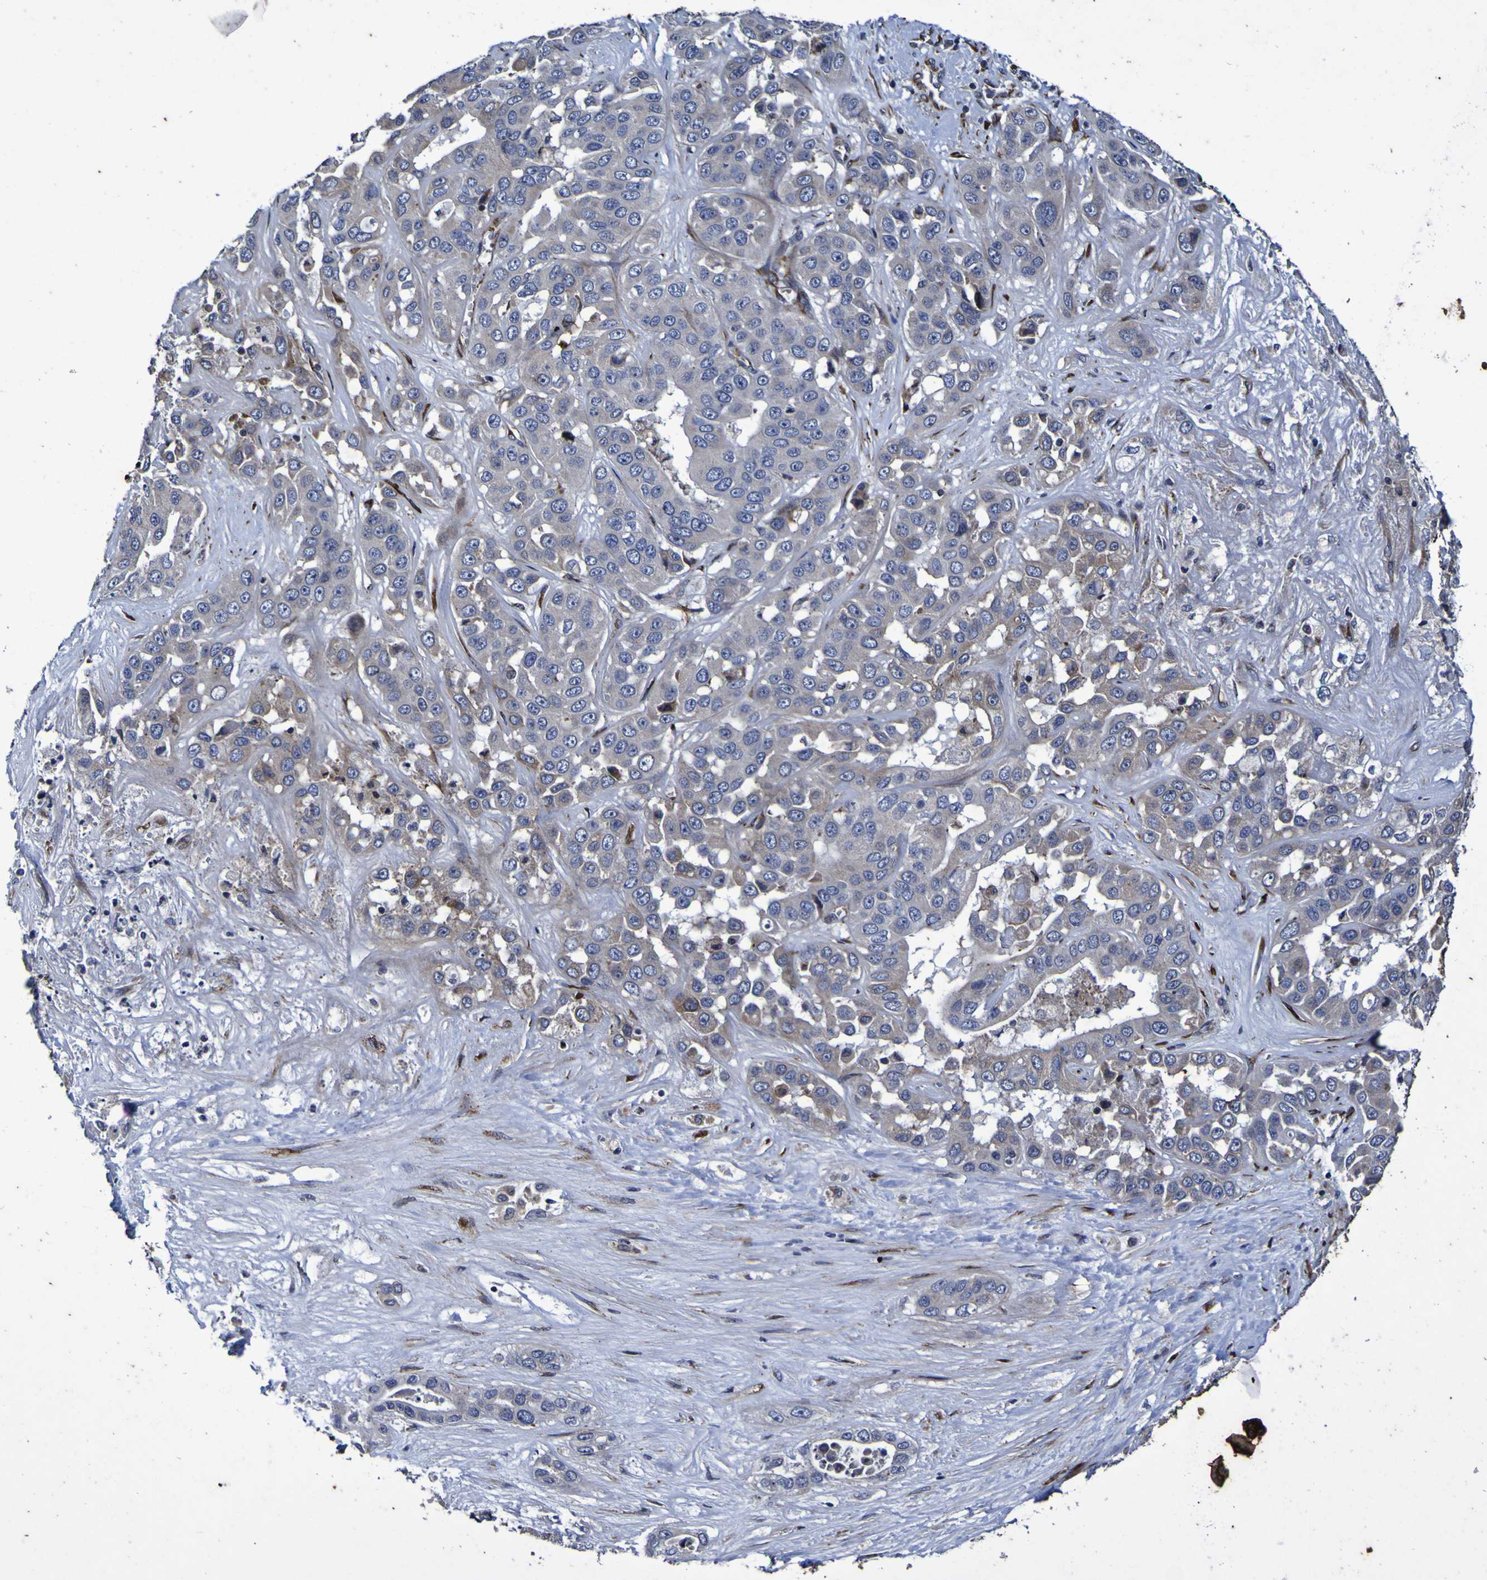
{"staining": {"intensity": "weak", "quantity": "<25%", "location": "cytoplasmic/membranous"}, "tissue": "liver cancer", "cell_type": "Tumor cells", "image_type": "cancer", "snomed": [{"axis": "morphology", "description": "Cholangiocarcinoma"}, {"axis": "topography", "description": "Liver"}], "caption": "IHC of human liver cancer (cholangiocarcinoma) reveals no staining in tumor cells.", "gene": "P3H1", "patient": {"sex": "female", "age": 52}}